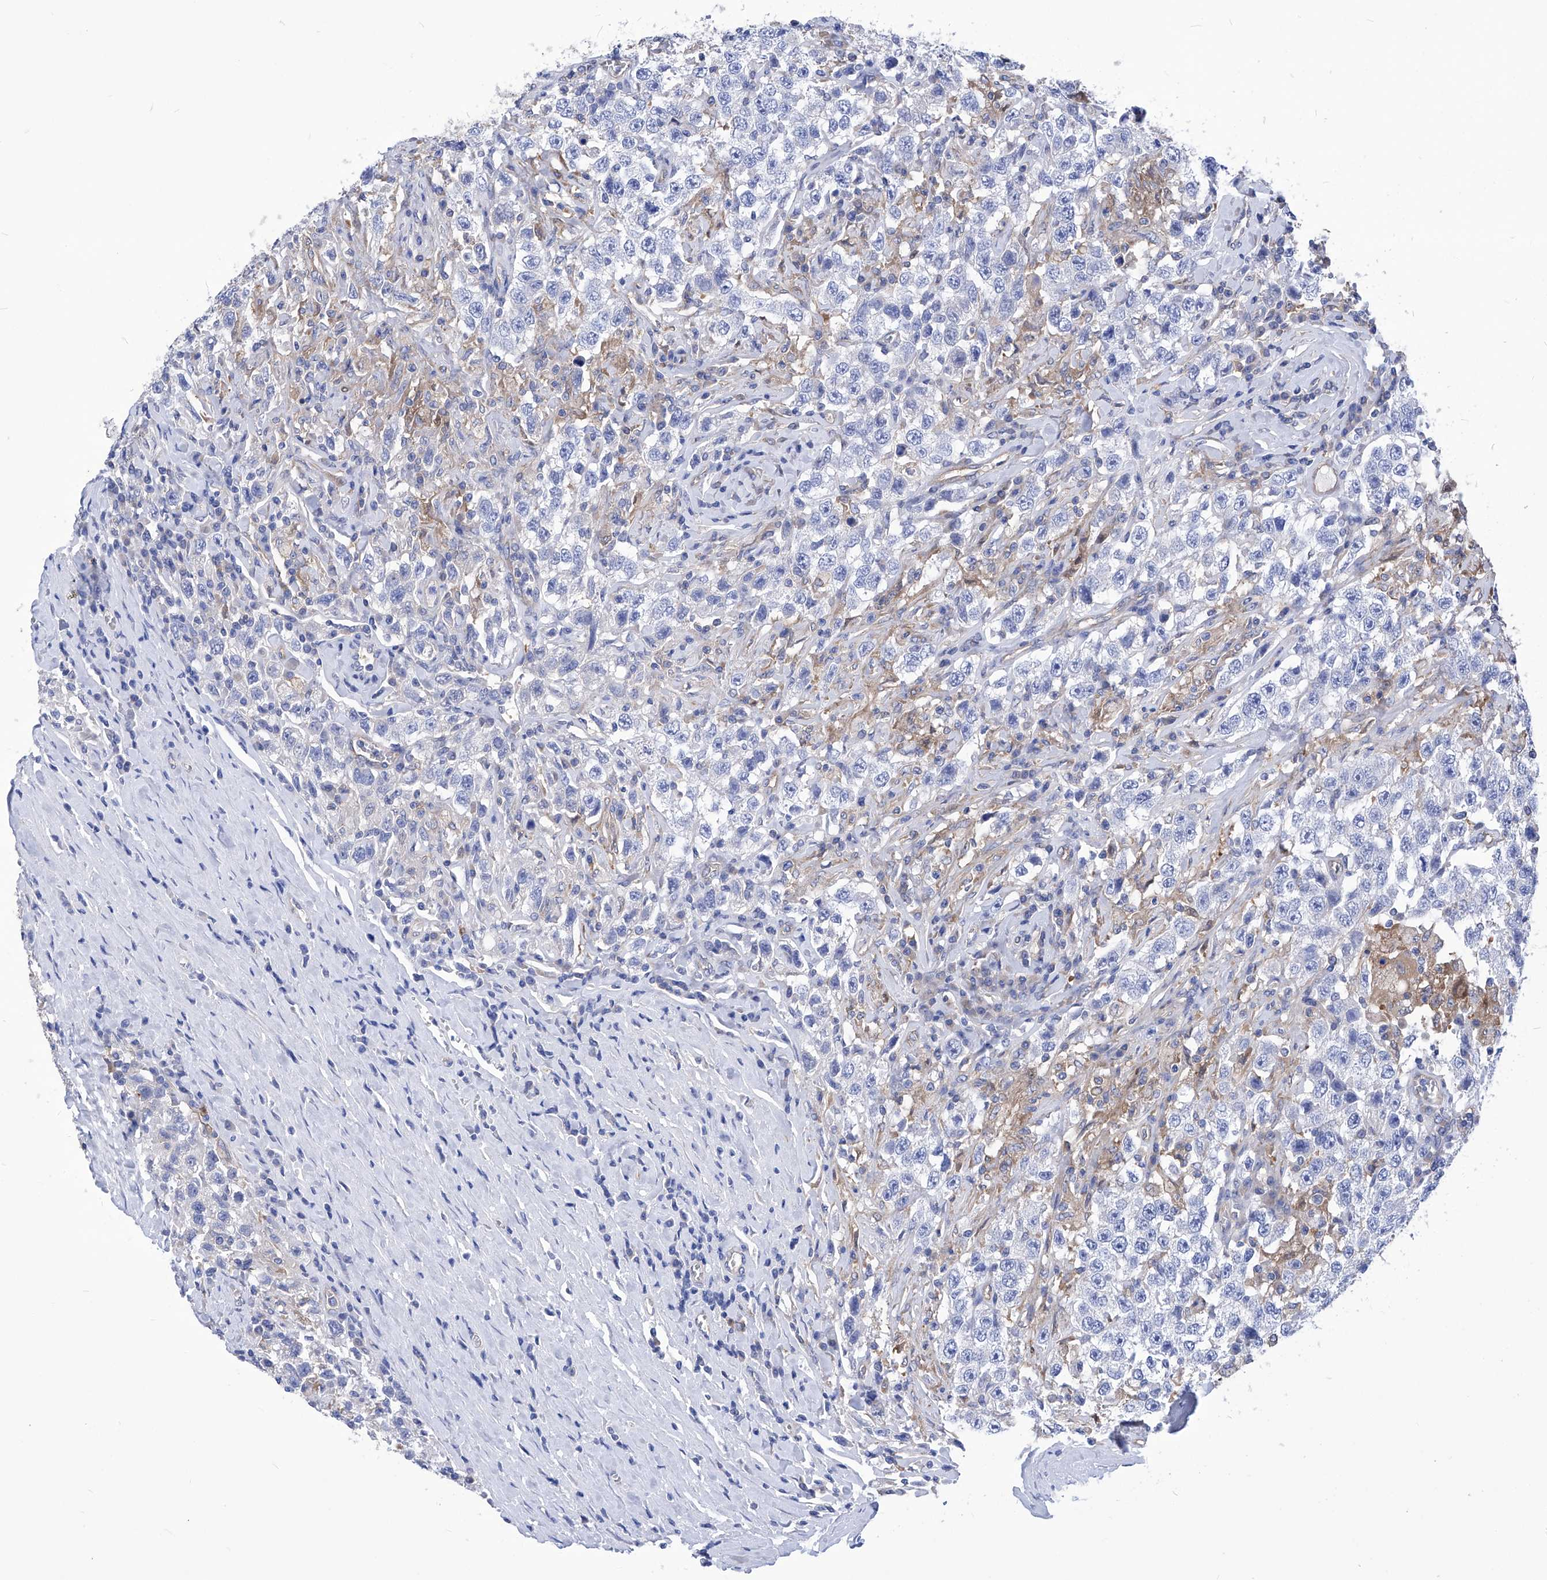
{"staining": {"intensity": "negative", "quantity": "none", "location": "none"}, "tissue": "testis cancer", "cell_type": "Tumor cells", "image_type": "cancer", "snomed": [{"axis": "morphology", "description": "Seminoma, NOS"}, {"axis": "topography", "description": "Testis"}], "caption": "Tumor cells show no significant protein expression in testis seminoma.", "gene": "XPNPEP1", "patient": {"sex": "male", "age": 41}}